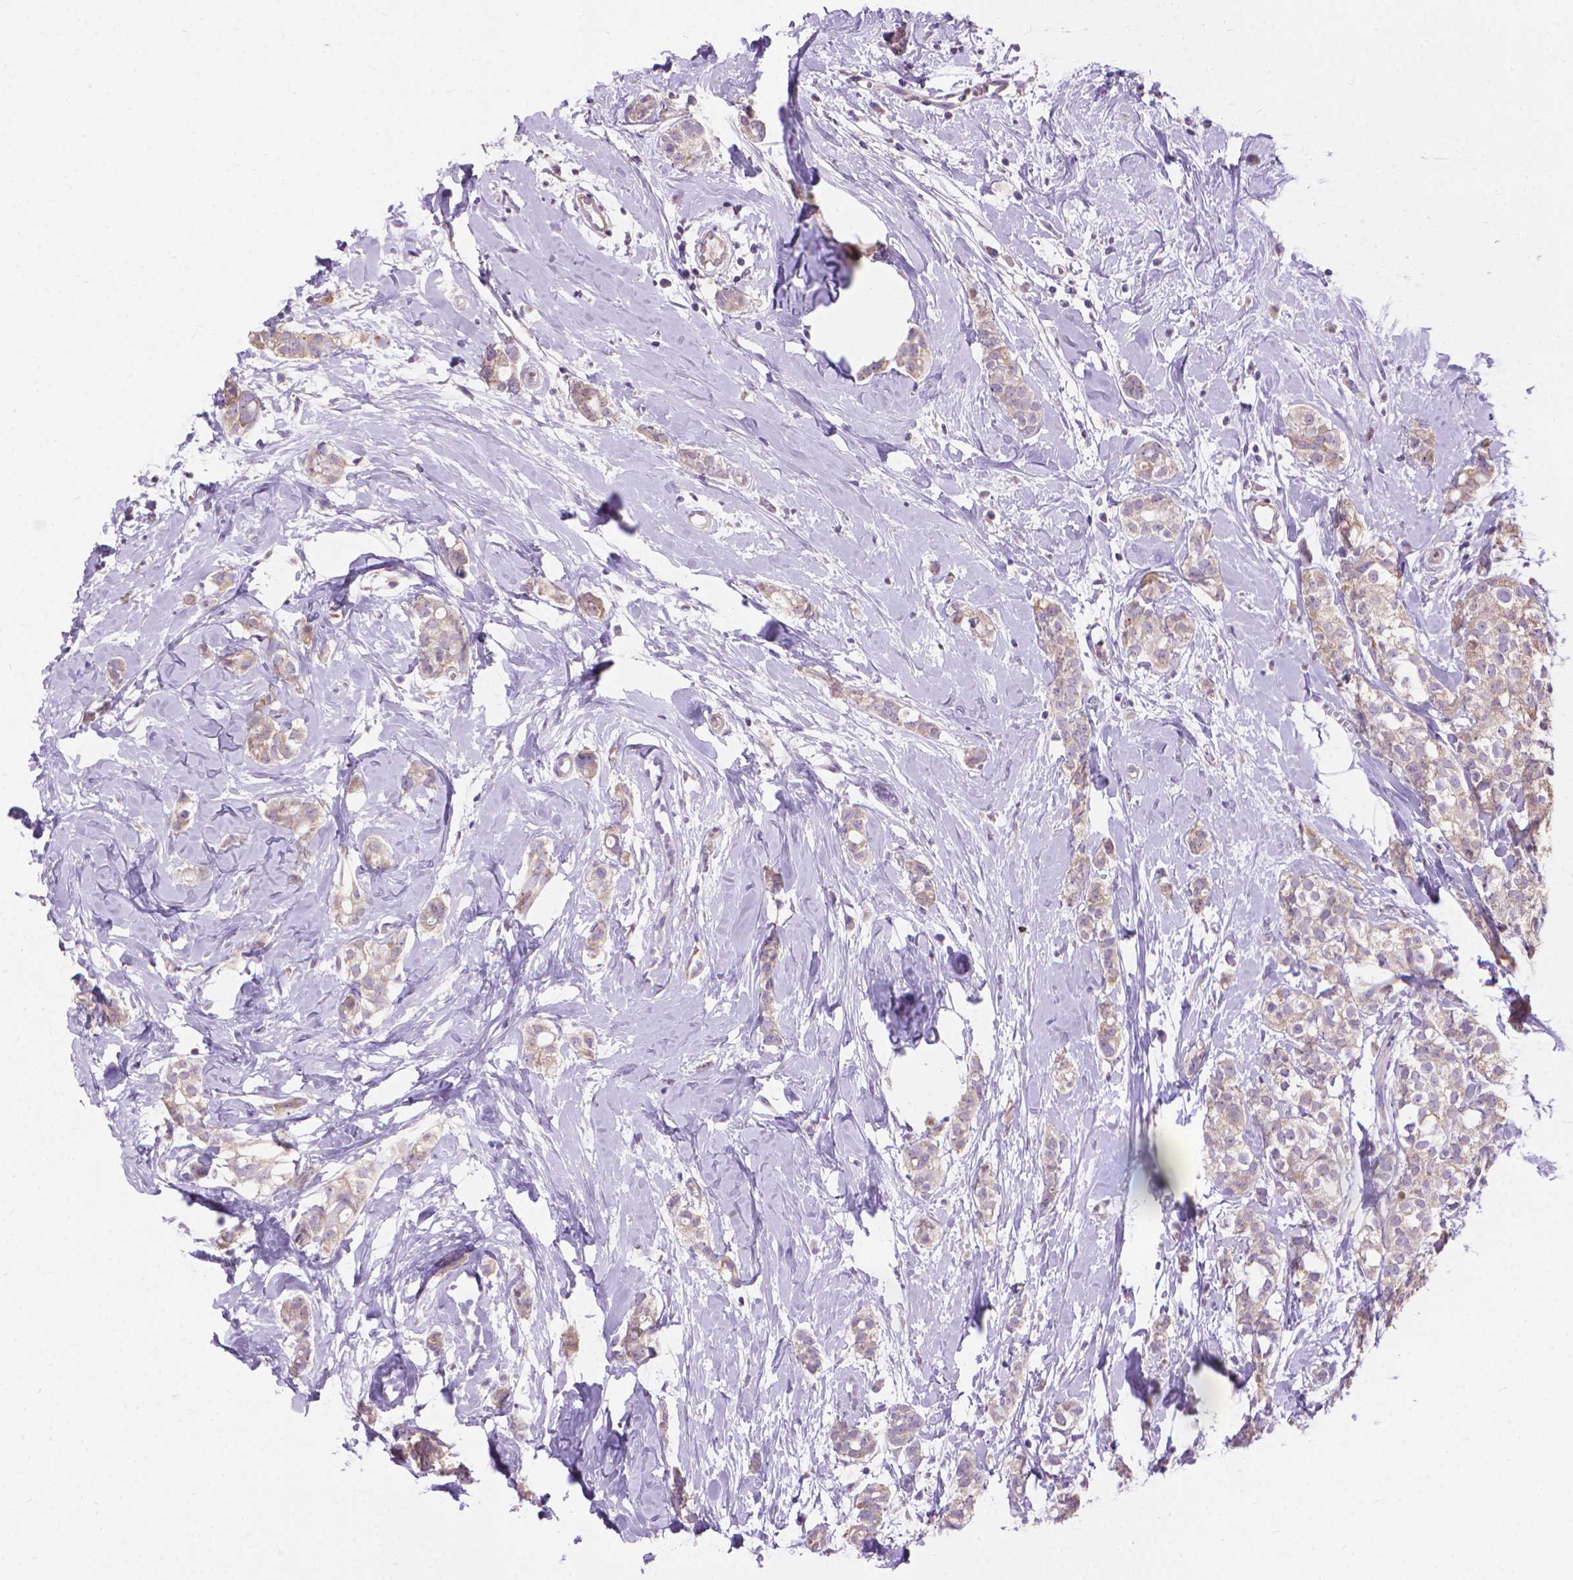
{"staining": {"intensity": "weak", "quantity": "25%-75%", "location": "cytoplasmic/membranous"}, "tissue": "breast cancer", "cell_type": "Tumor cells", "image_type": "cancer", "snomed": [{"axis": "morphology", "description": "Duct carcinoma"}, {"axis": "topography", "description": "Breast"}], "caption": "Infiltrating ductal carcinoma (breast) tissue demonstrates weak cytoplasmic/membranous expression in approximately 25%-75% of tumor cells, visualized by immunohistochemistry. The staining was performed using DAB (3,3'-diaminobenzidine) to visualize the protein expression in brown, while the nuclei were stained in blue with hematoxylin (Magnification: 20x).", "gene": "SYN1", "patient": {"sex": "female", "age": 40}}